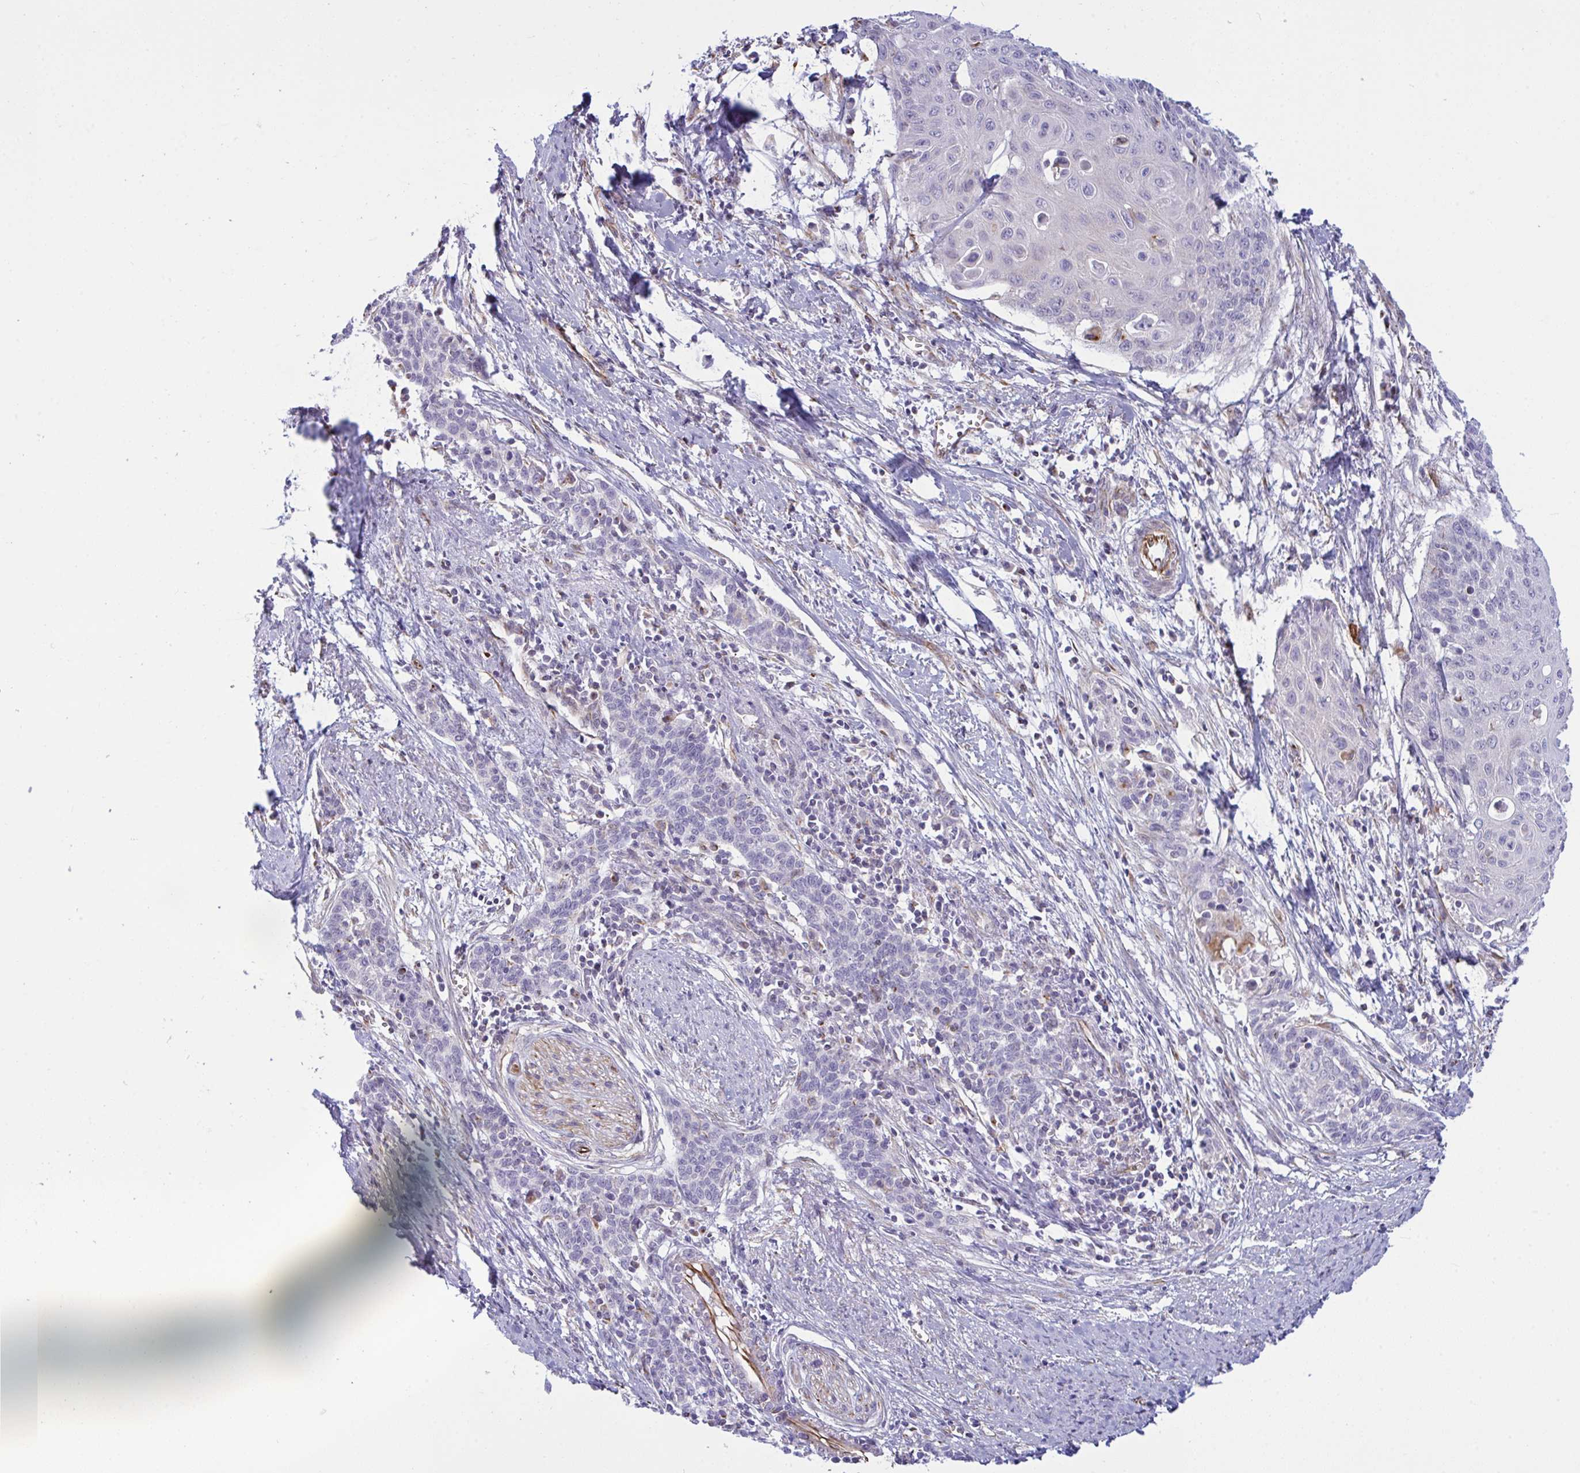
{"staining": {"intensity": "negative", "quantity": "none", "location": "none"}, "tissue": "cervical cancer", "cell_type": "Tumor cells", "image_type": "cancer", "snomed": [{"axis": "morphology", "description": "Squamous cell carcinoma, NOS"}, {"axis": "topography", "description": "Cervix"}], "caption": "Human cervical cancer (squamous cell carcinoma) stained for a protein using IHC displays no expression in tumor cells.", "gene": "DCBLD1", "patient": {"sex": "female", "age": 39}}